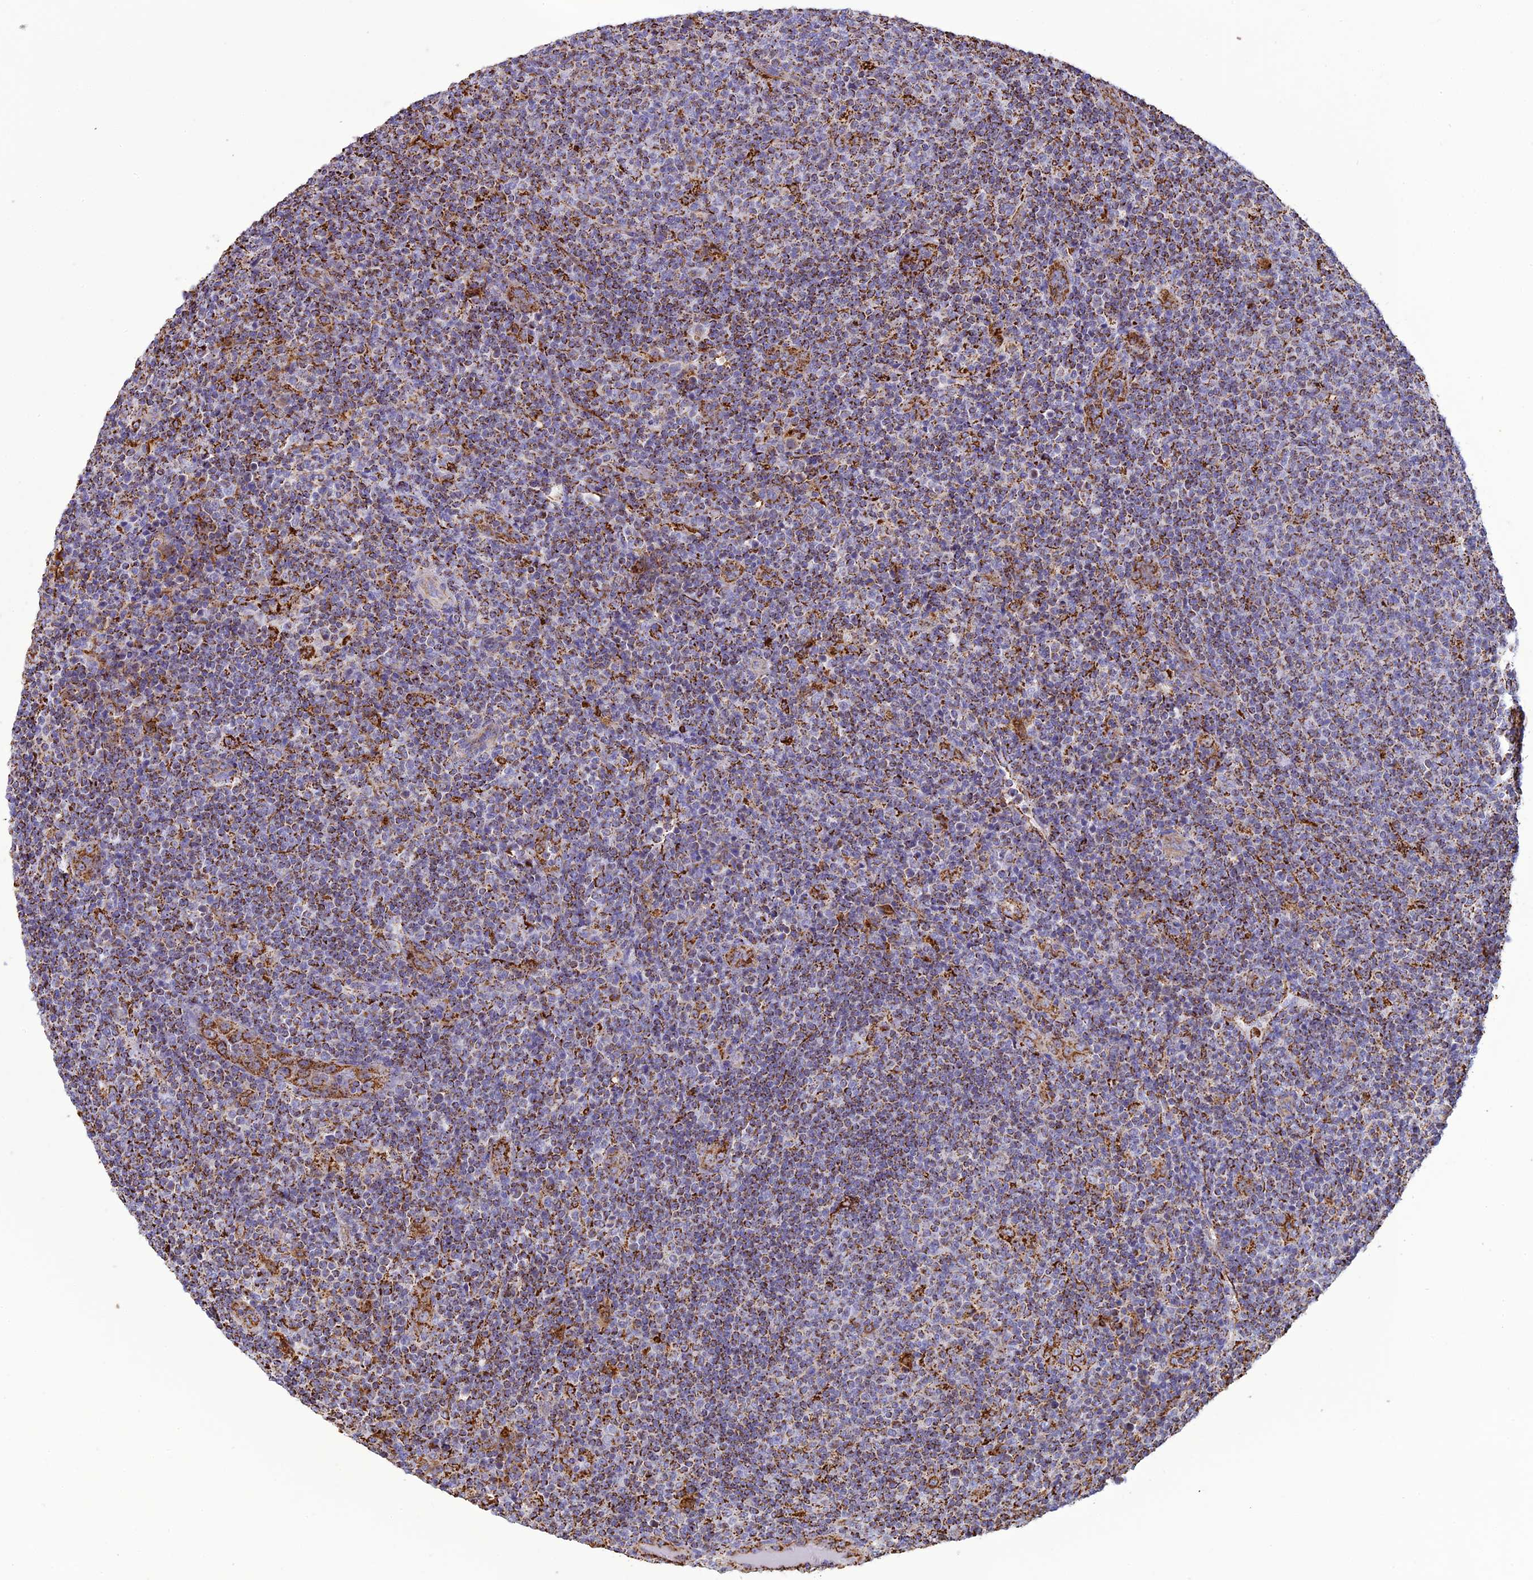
{"staining": {"intensity": "moderate", "quantity": "25%-75%", "location": "cytoplasmic/membranous"}, "tissue": "lymphoma", "cell_type": "Tumor cells", "image_type": "cancer", "snomed": [{"axis": "morphology", "description": "Malignant lymphoma, non-Hodgkin's type, Low grade"}, {"axis": "topography", "description": "Lymph node"}], "caption": "Tumor cells demonstrate moderate cytoplasmic/membranous expression in approximately 25%-75% of cells in malignant lymphoma, non-Hodgkin's type (low-grade).", "gene": "KCNG1", "patient": {"sex": "male", "age": 66}}